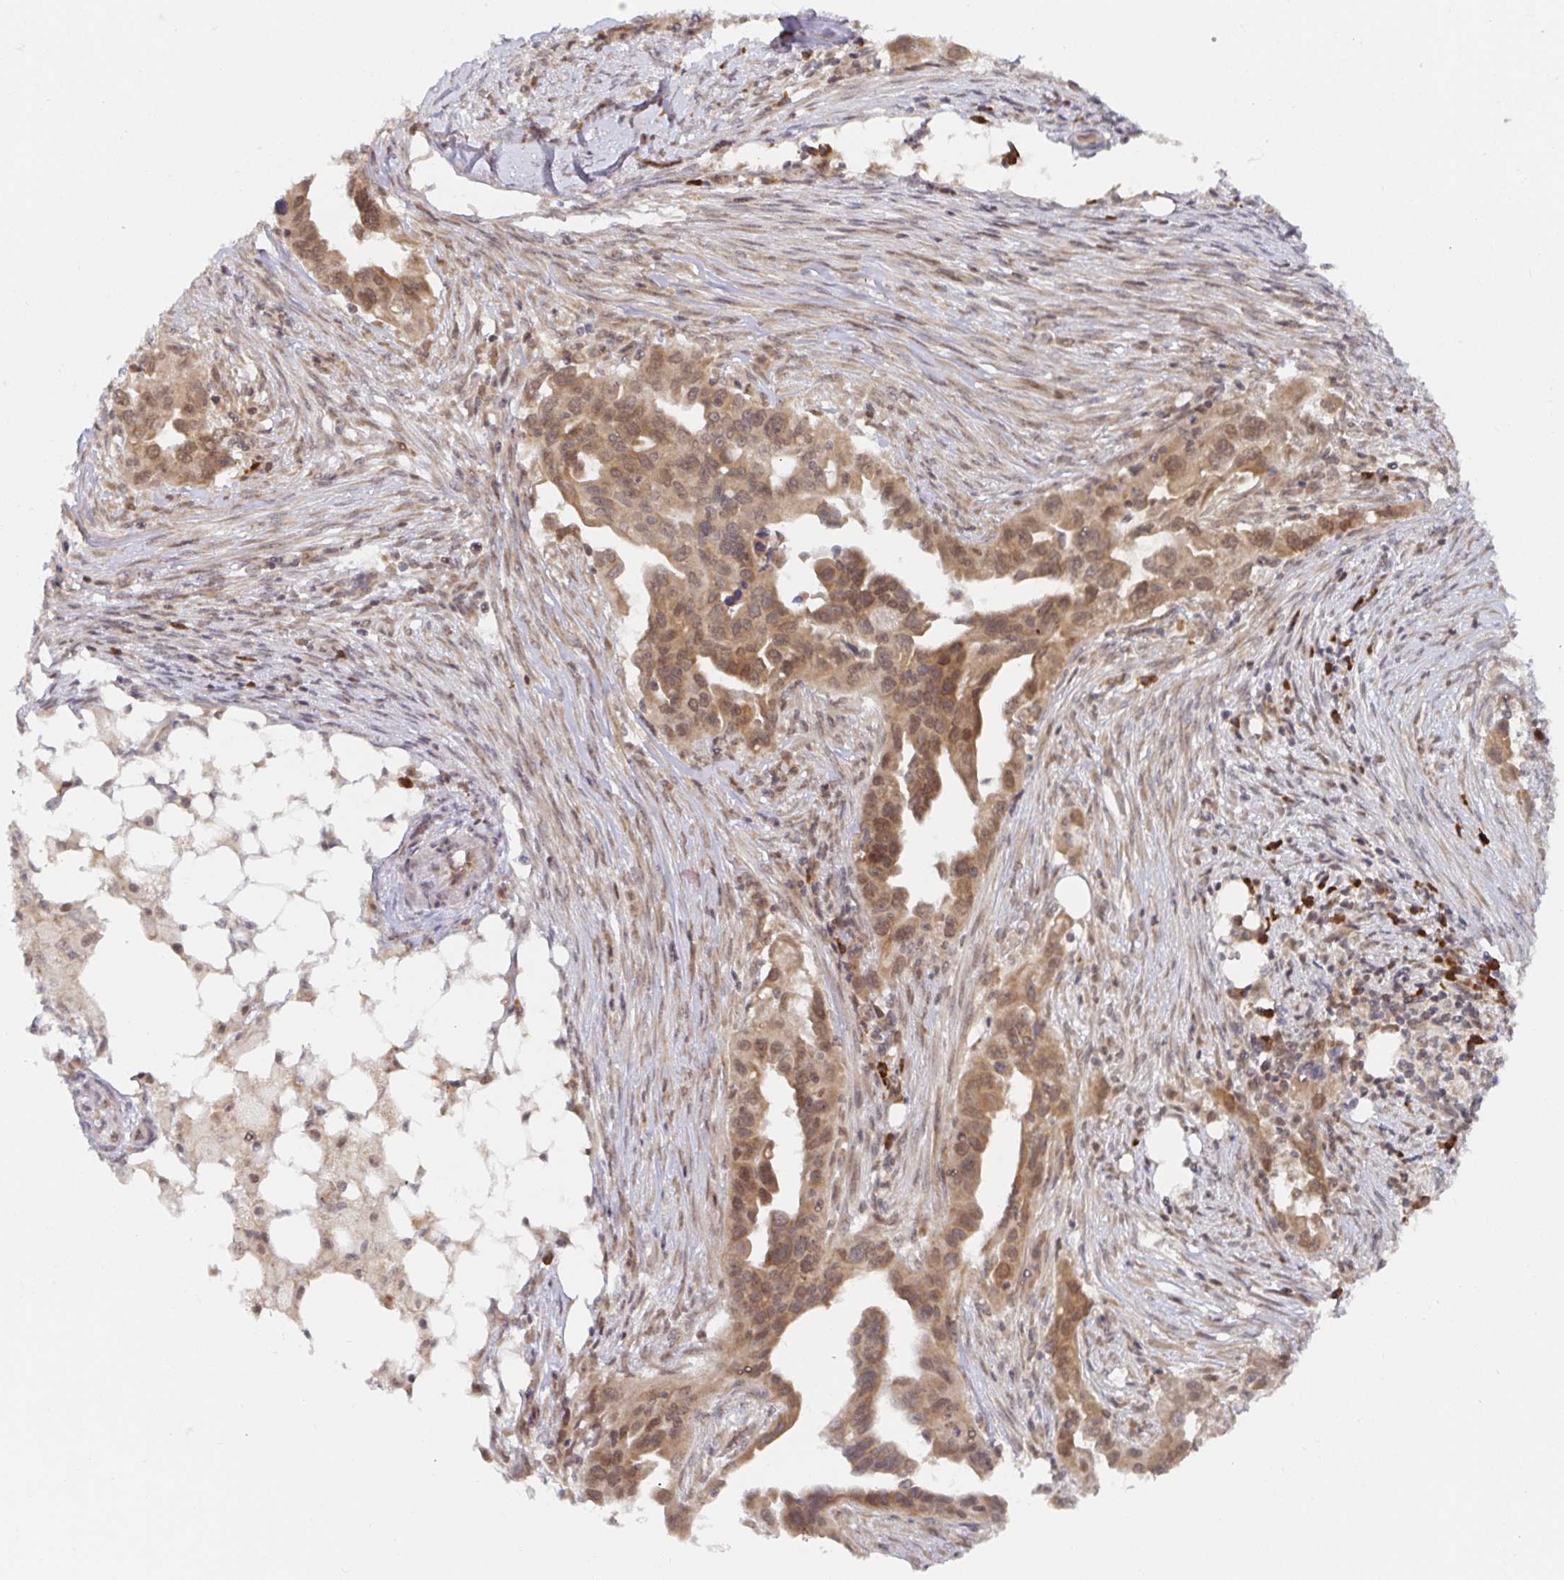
{"staining": {"intensity": "moderate", "quantity": ">75%", "location": "cytoplasmic/membranous,nuclear"}, "tissue": "ovarian cancer", "cell_type": "Tumor cells", "image_type": "cancer", "snomed": [{"axis": "morphology", "description": "Carcinoma, endometroid"}, {"axis": "morphology", "description": "Cystadenocarcinoma, serous, NOS"}, {"axis": "topography", "description": "Ovary"}], "caption": "Immunohistochemical staining of ovarian serous cystadenocarcinoma shows medium levels of moderate cytoplasmic/membranous and nuclear protein staining in approximately >75% of tumor cells.", "gene": "ALG1", "patient": {"sex": "female", "age": 45}}